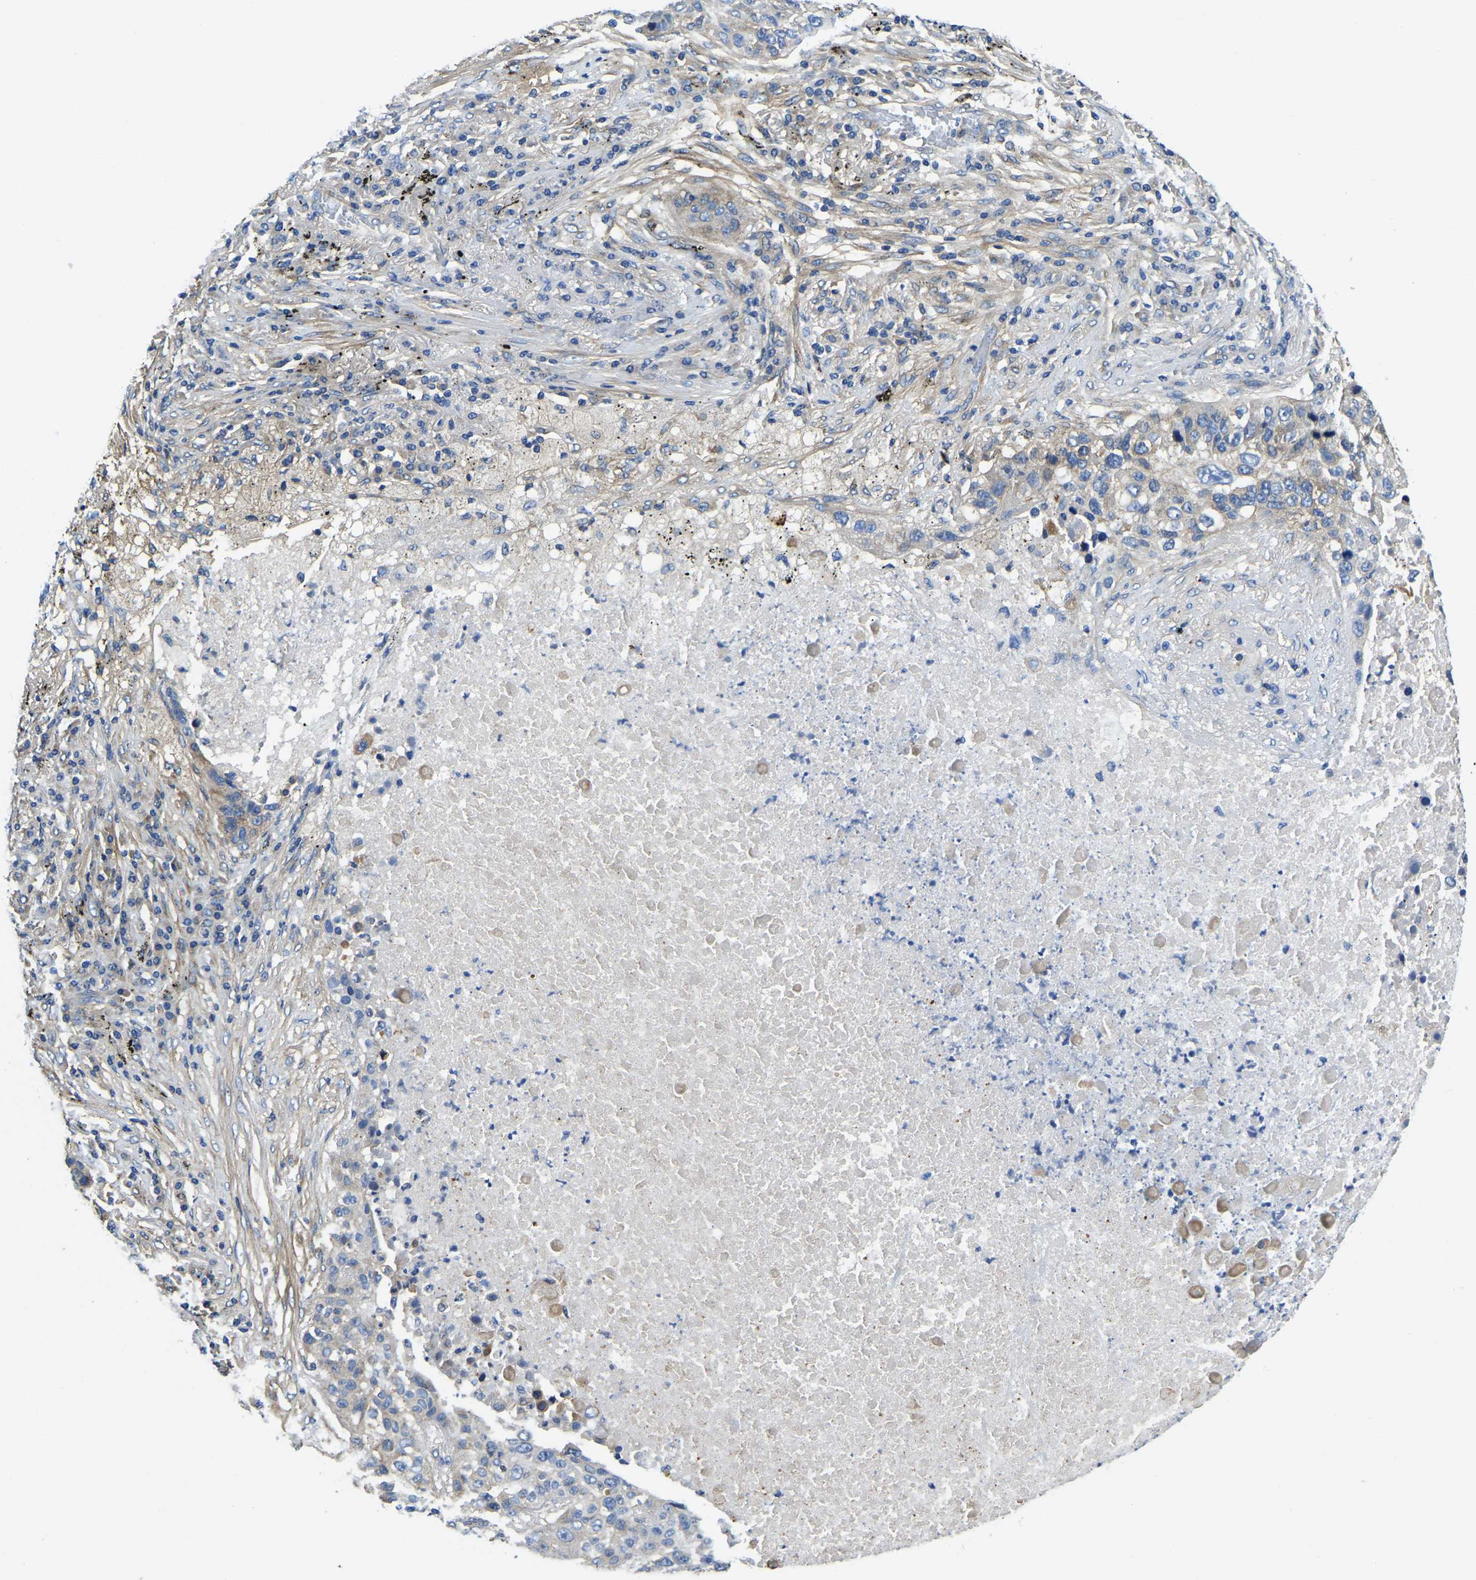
{"staining": {"intensity": "weak", "quantity": "<25%", "location": "cytoplasmic/membranous"}, "tissue": "lung cancer", "cell_type": "Tumor cells", "image_type": "cancer", "snomed": [{"axis": "morphology", "description": "Squamous cell carcinoma, NOS"}, {"axis": "topography", "description": "Lung"}], "caption": "Immunohistochemistry image of neoplastic tissue: human lung cancer stained with DAB shows no significant protein staining in tumor cells. (Brightfield microscopy of DAB IHC at high magnification).", "gene": "STAT2", "patient": {"sex": "male", "age": 57}}